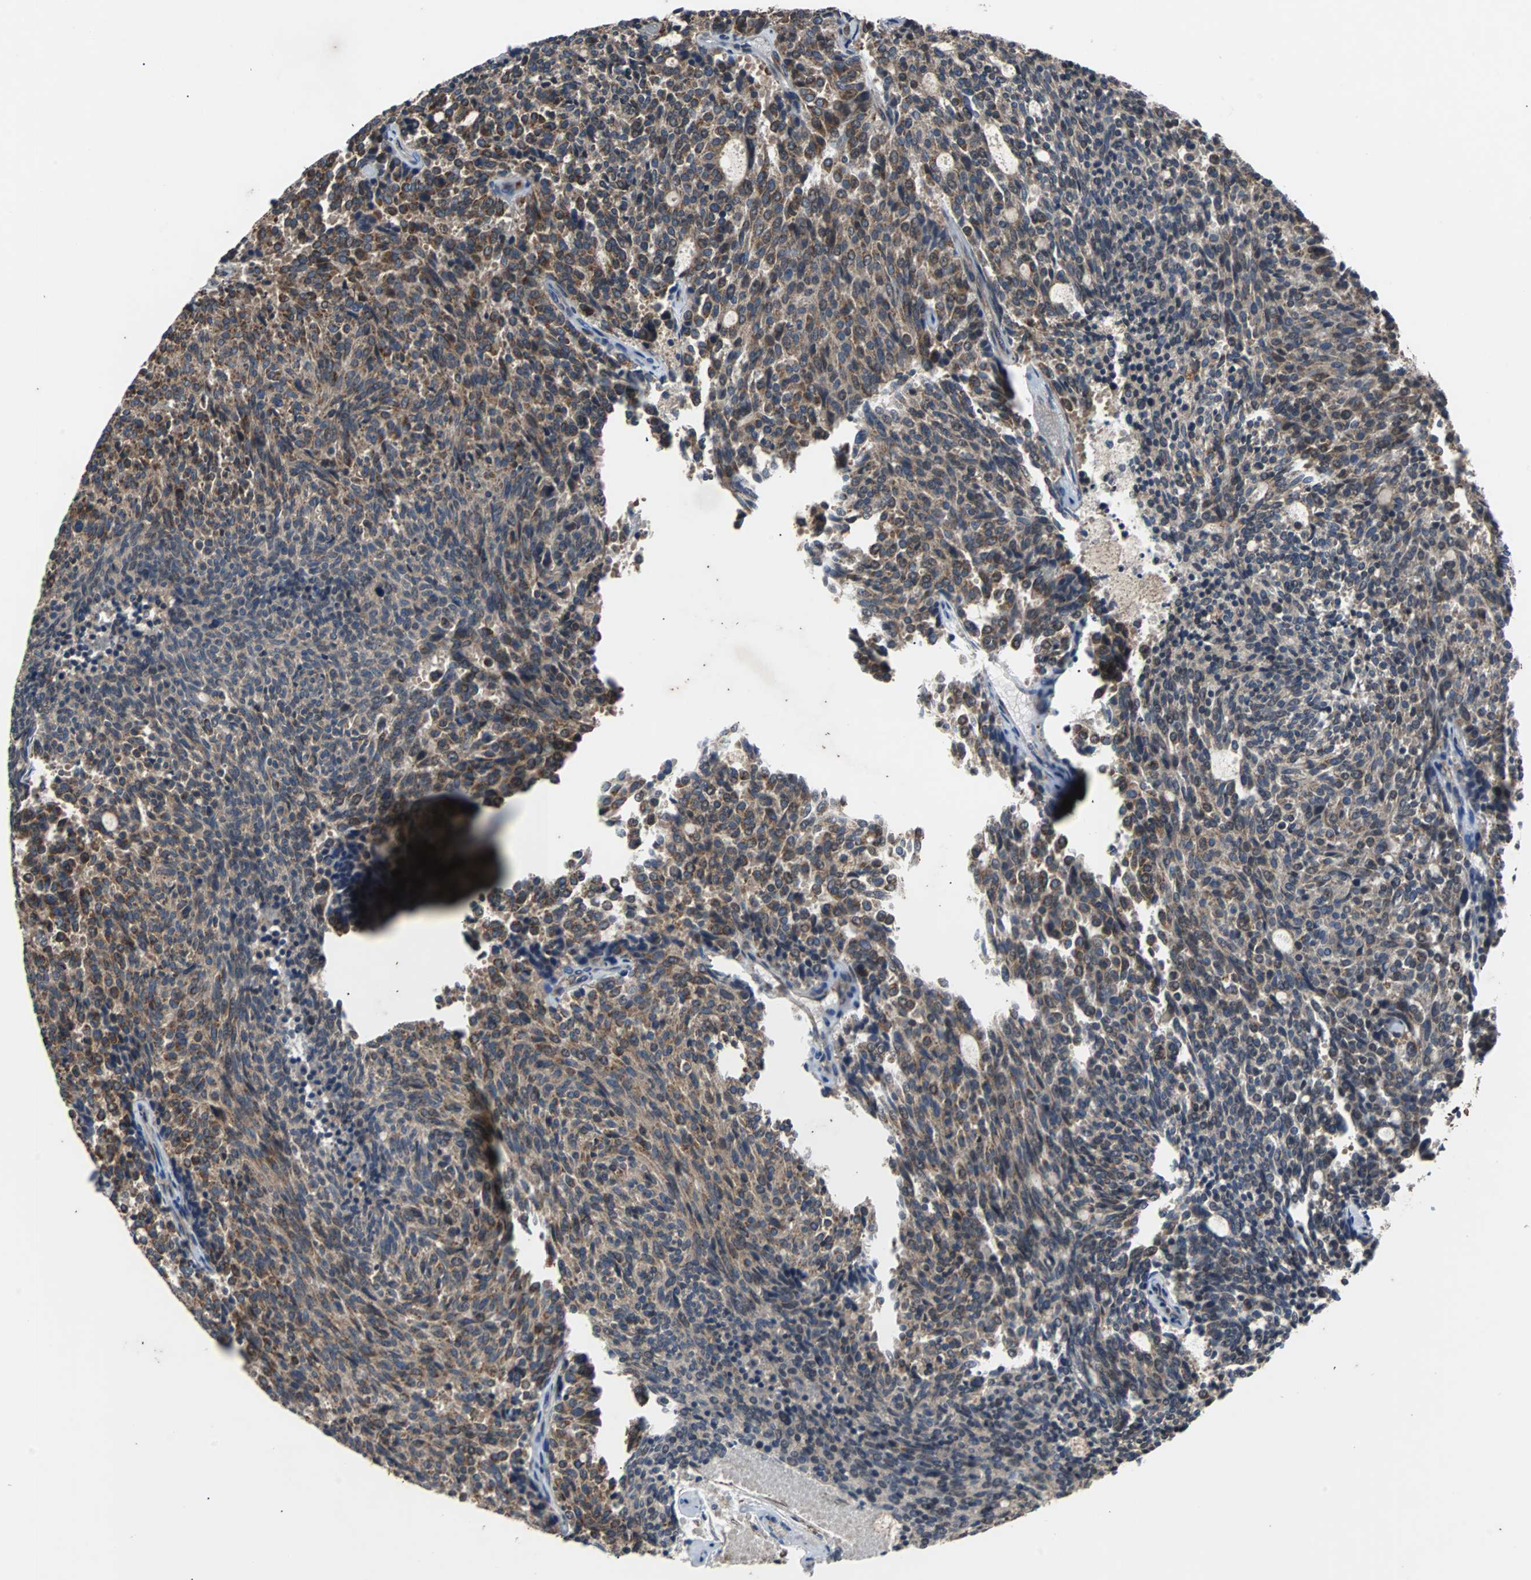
{"staining": {"intensity": "weak", "quantity": ">75%", "location": "cytoplasmic/membranous"}, "tissue": "carcinoid", "cell_type": "Tumor cells", "image_type": "cancer", "snomed": [{"axis": "morphology", "description": "Carcinoid, malignant, NOS"}, {"axis": "topography", "description": "Pancreas"}], "caption": "Brown immunohistochemical staining in carcinoid reveals weak cytoplasmic/membranous expression in about >75% of tumor cells.", "gene": "ACTR3", "patient": {"sex": "female", "age": 54}}